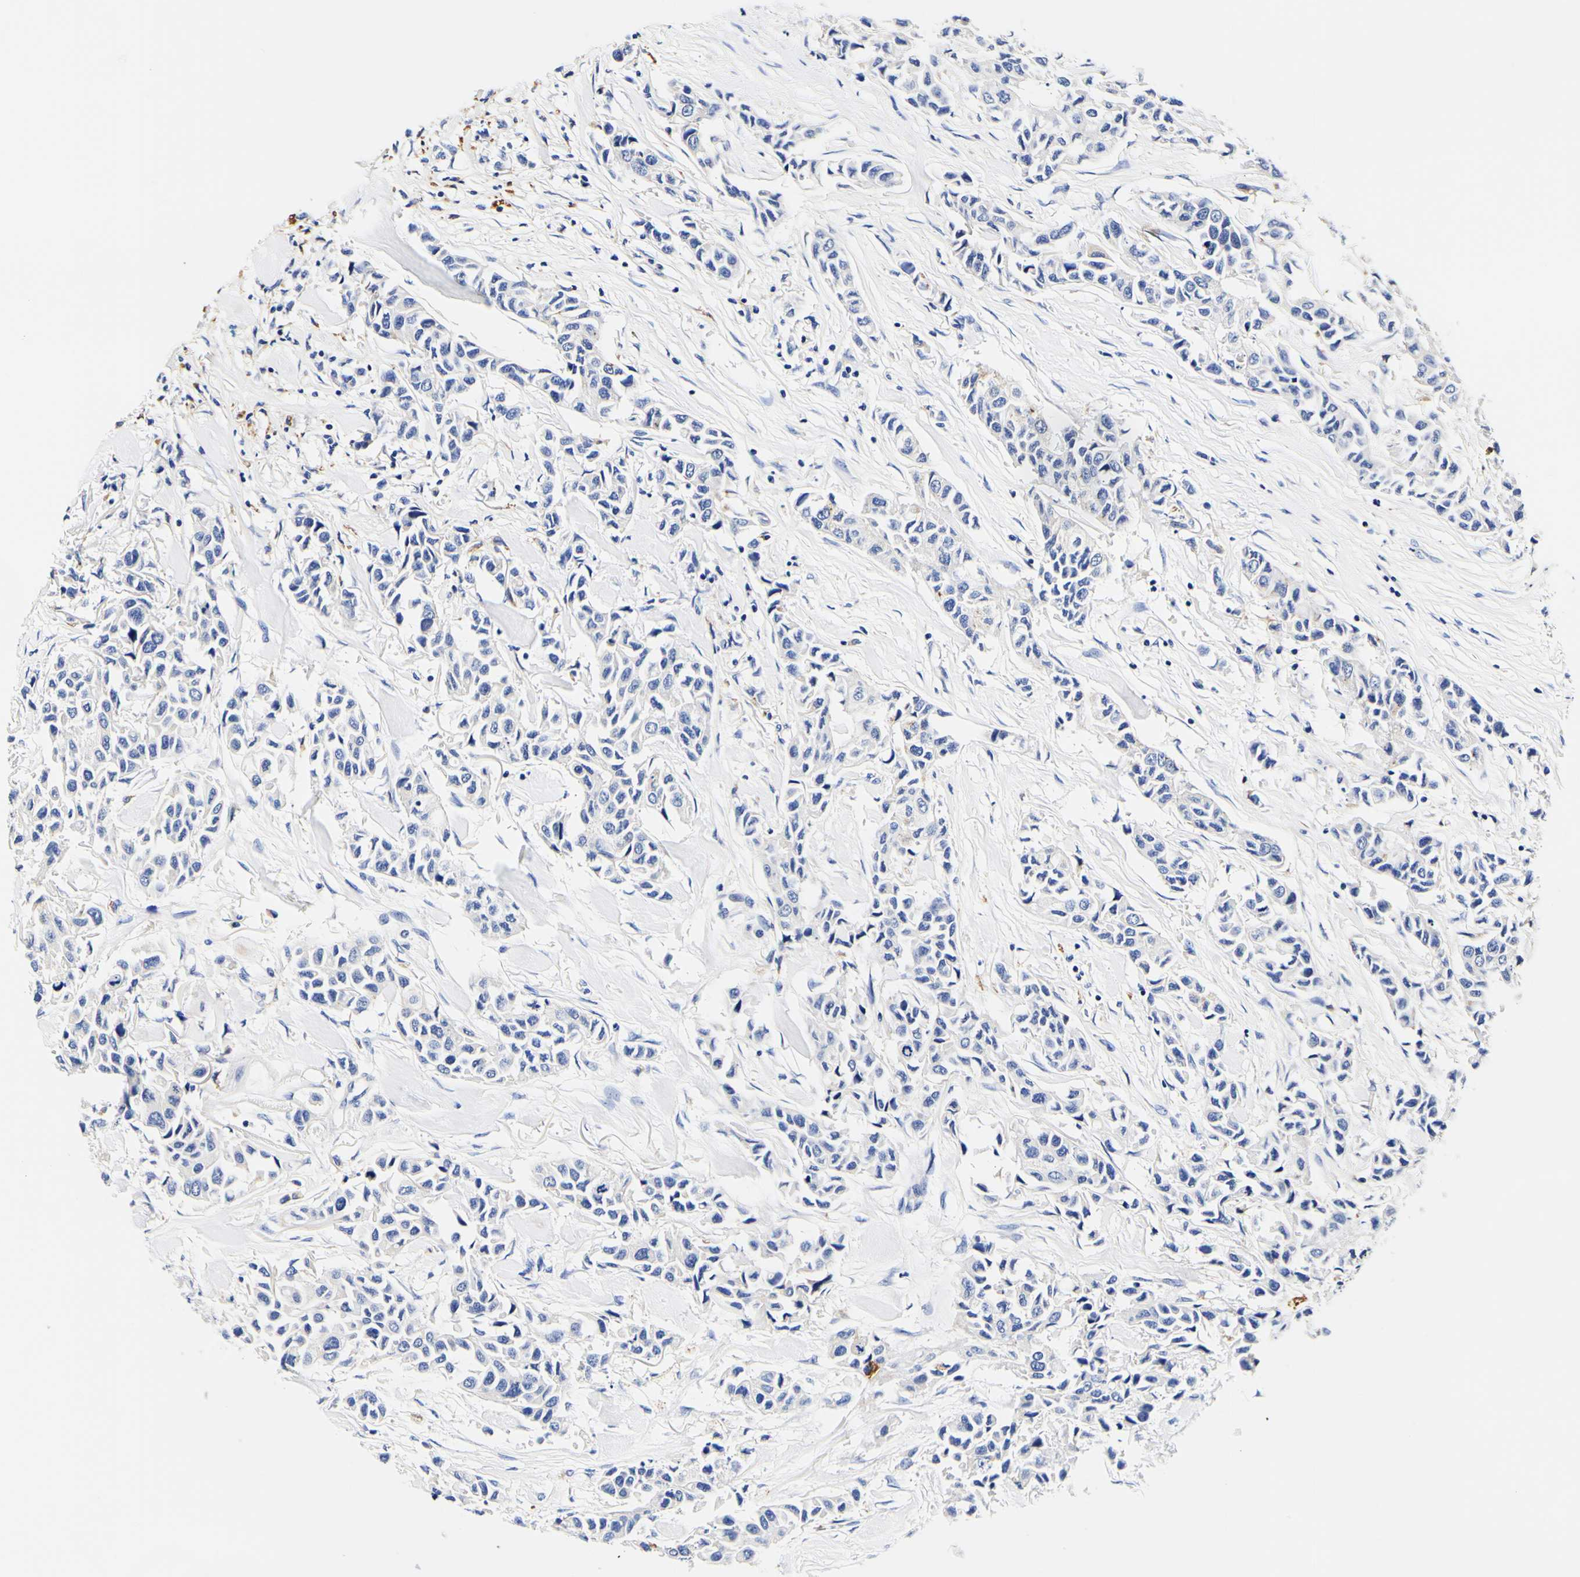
{"staining": {"intensity": "negative", "quantity": "none", "location": "none"}, "tissue": "breast cancer", "cell_type": "Tumor cells", "image_type": "cancer", "snomed": [{"axis": "morphology", "description": "Duct carcinoma"}, {"axis": "topography", "description": "Breast"}], "caption": "IHC micrograph of neoplastic tissue: human breast cancer (invasive ductal carcinoma) stained with DAB (3,3'-diaminobenzidine) shows no significant protein positivity in tumor cells.", "gene": "CAMK4", "patient": {"sex": "female", "age": 80}}